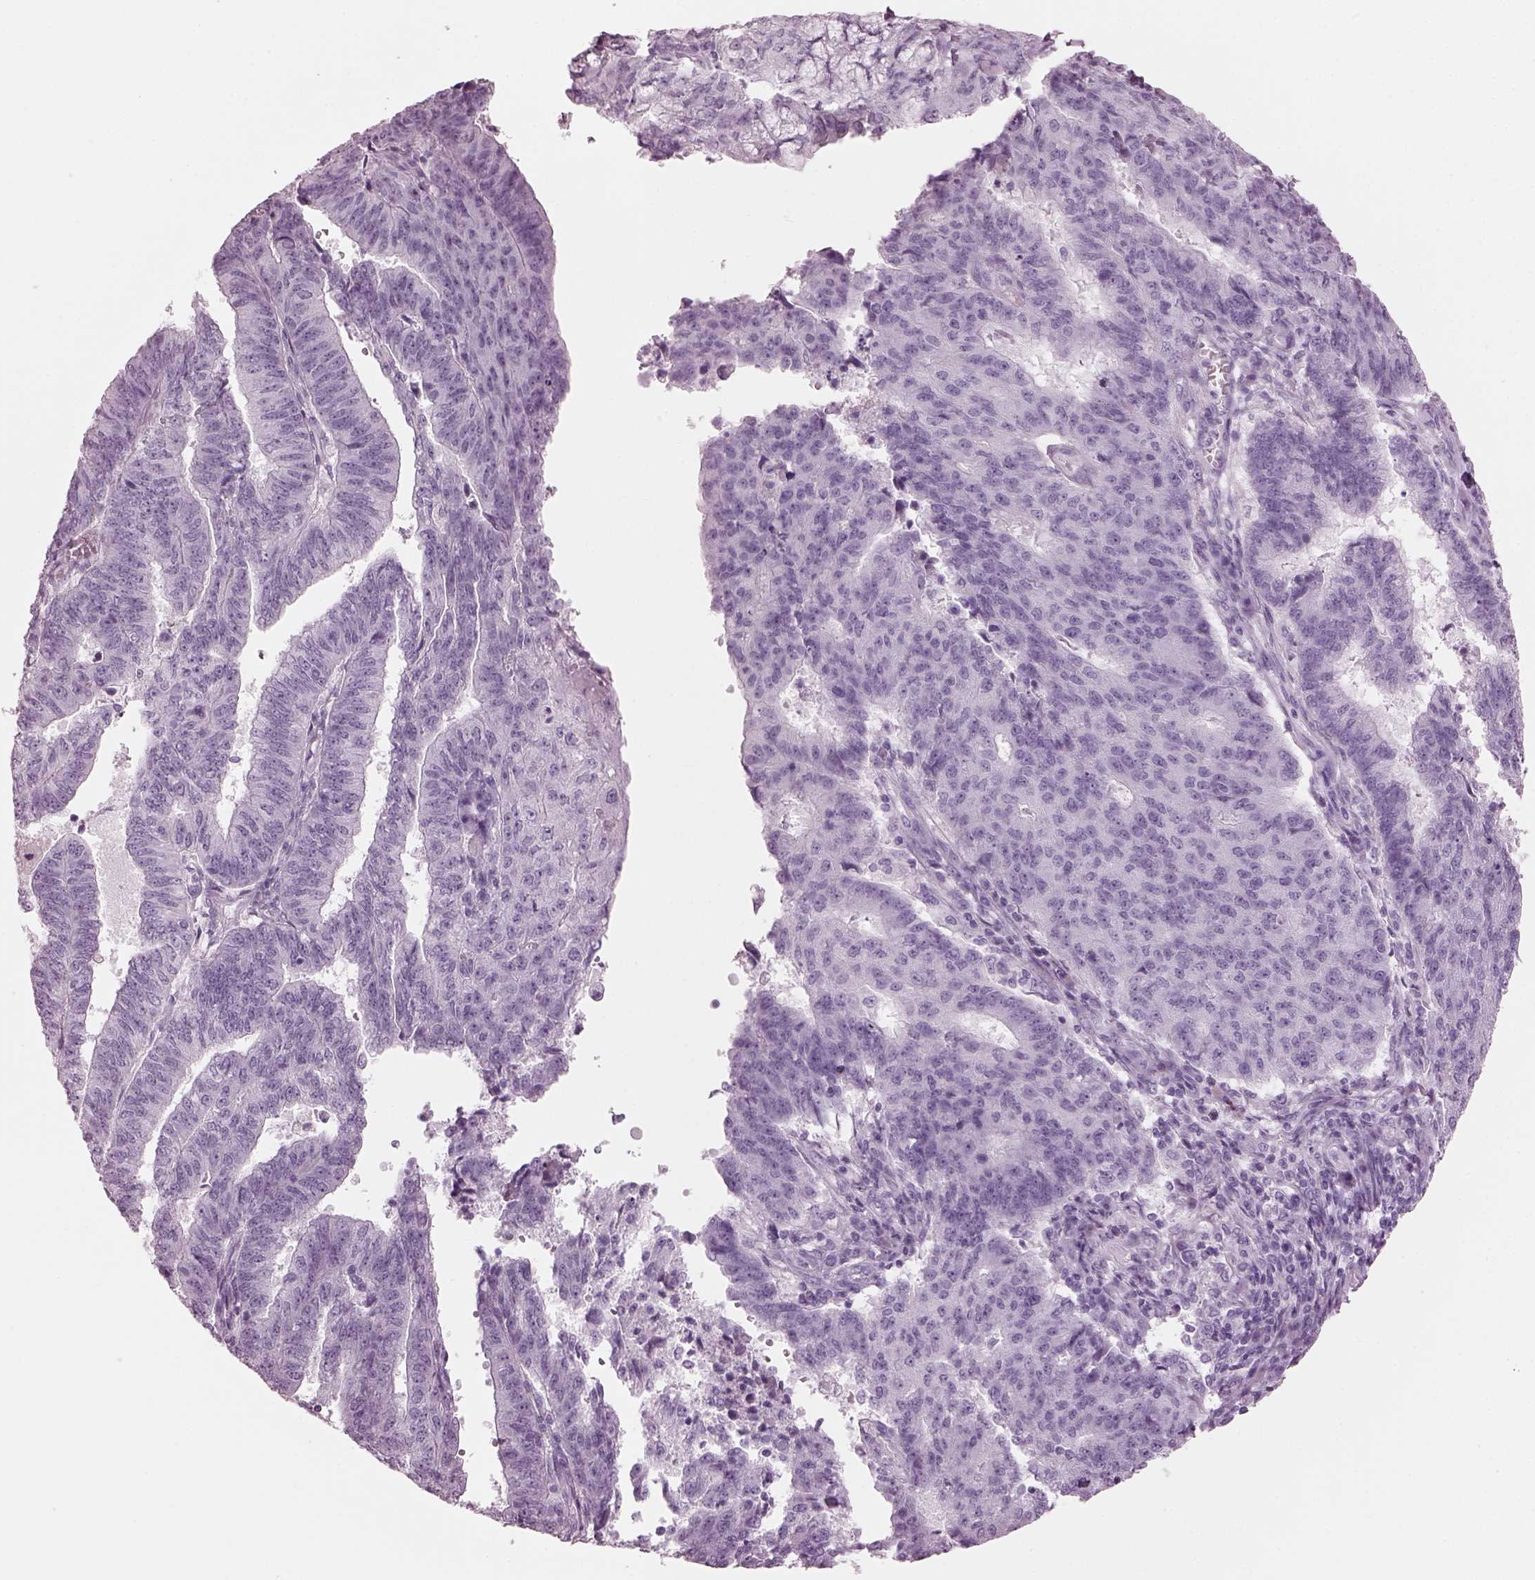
{"staining": {"intensity": "negative", "quantity": "none", "location": "none"}, "tissue": "endometrial cancer", "cell_type": "Tumor cells", "image_type": "cancer", "snomed": [{"axis": "morphology", "description": "Adenocarcinoma, NOS"}, {"axis": "topography", "description": "Endometrium"}], "caption": "Human endometrial adenocarcinoma stained for a protein using immunohistochemistry reveals no staining in tumor cells.", "gene": "HYDIN", "patient": {"sex": "female", "age": 82}}